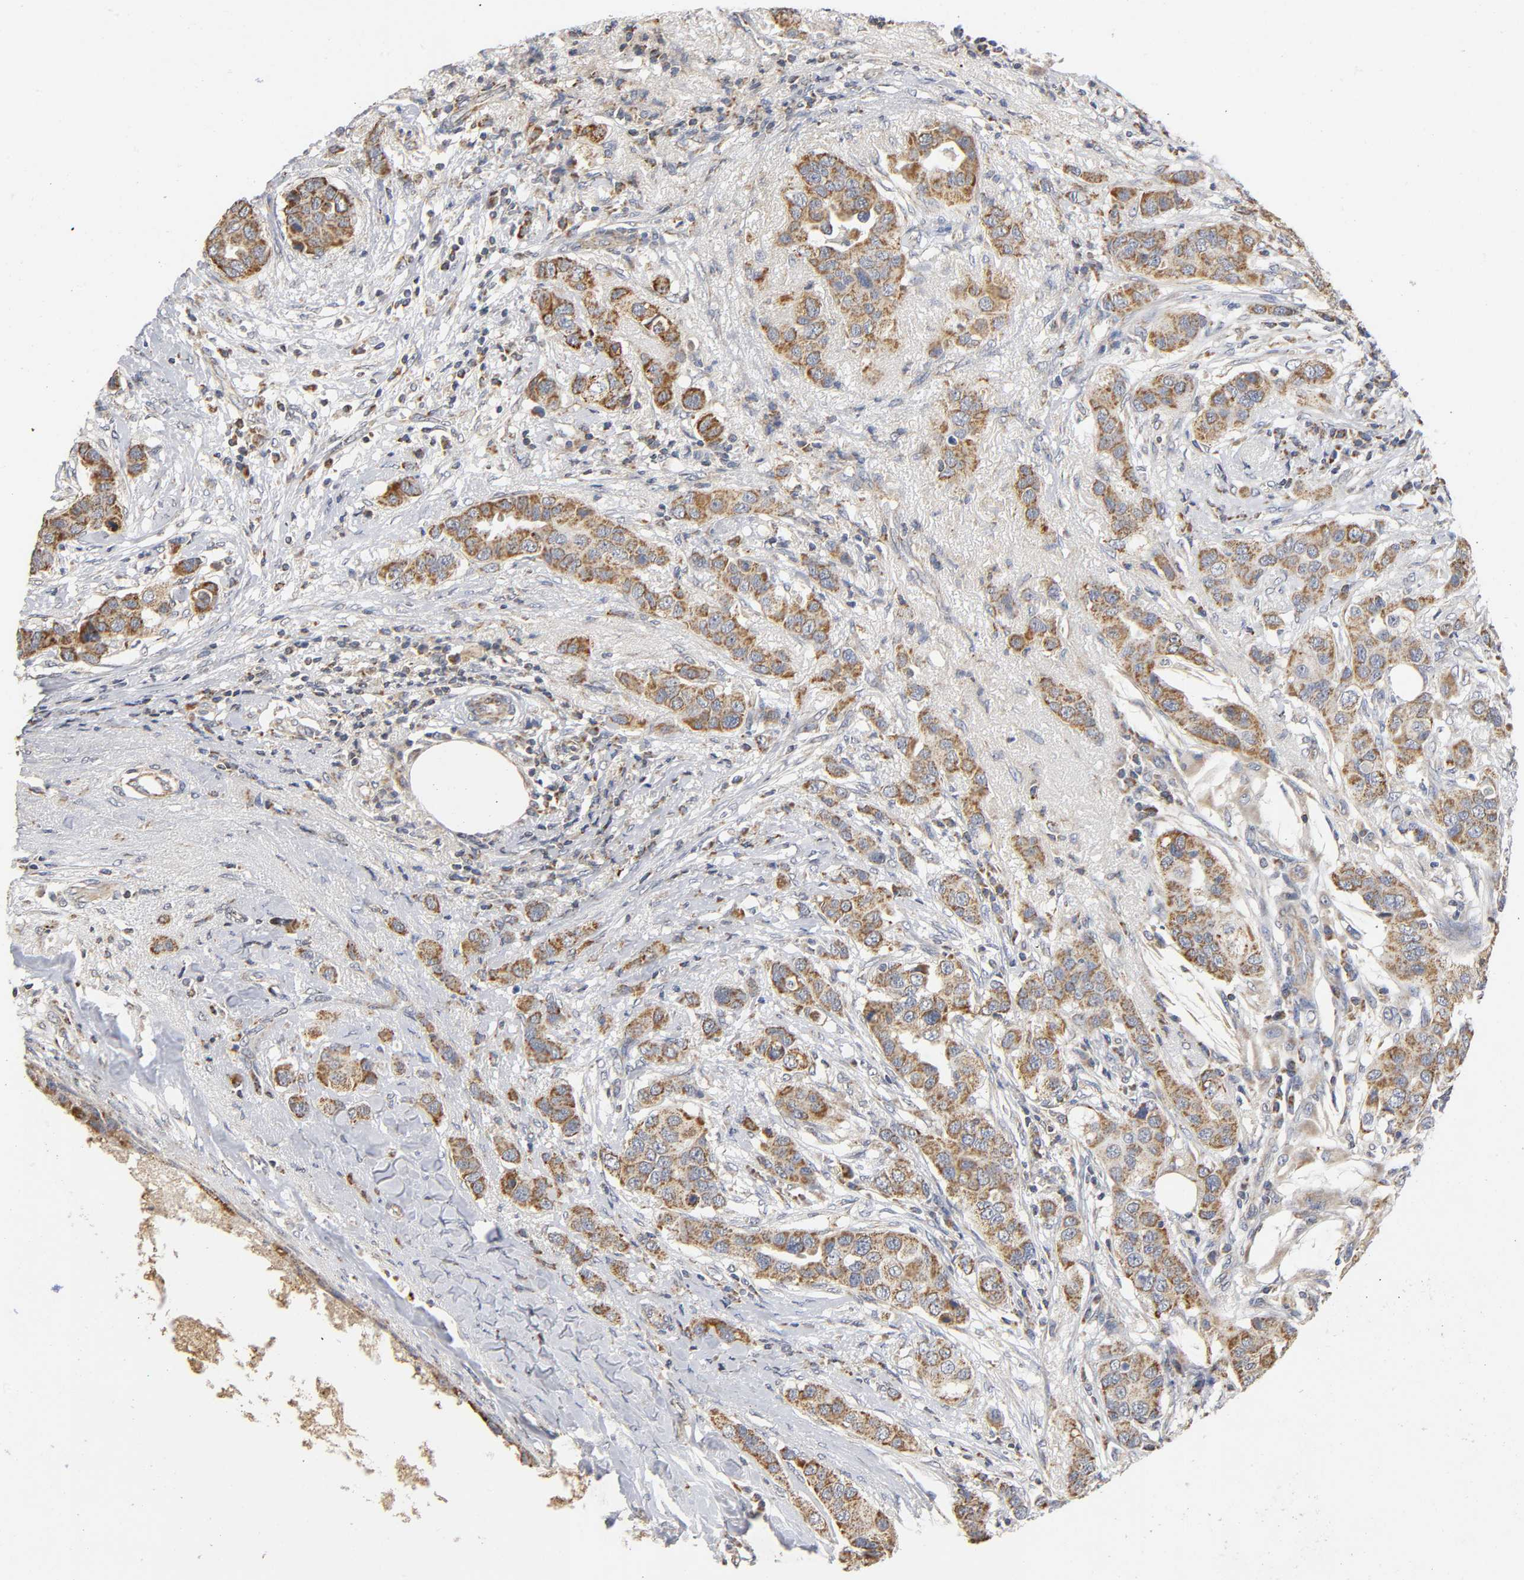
{"staining": {"intensity": "moderate", "quantity": ">75%", "location": "cytoplasmic/membranous"}, "tissue": "breast cancer", "cell_type": "Tumor cells", "image_type": "cancer", "snomed": [{"axis": "morphology", "description": "Duct carcinoma"}, {"axis": "topography", "description": "Breast"}], "caption": "The immunohistochemical stain highlights moderate cytoplasmic/membranous positivity in tumor cells of breast cancer tissue. The protein is shown in brown color, while the nuclei are stained blue.", "gene": "SYT16", "patient": {"sex": "female", "age": 50}}